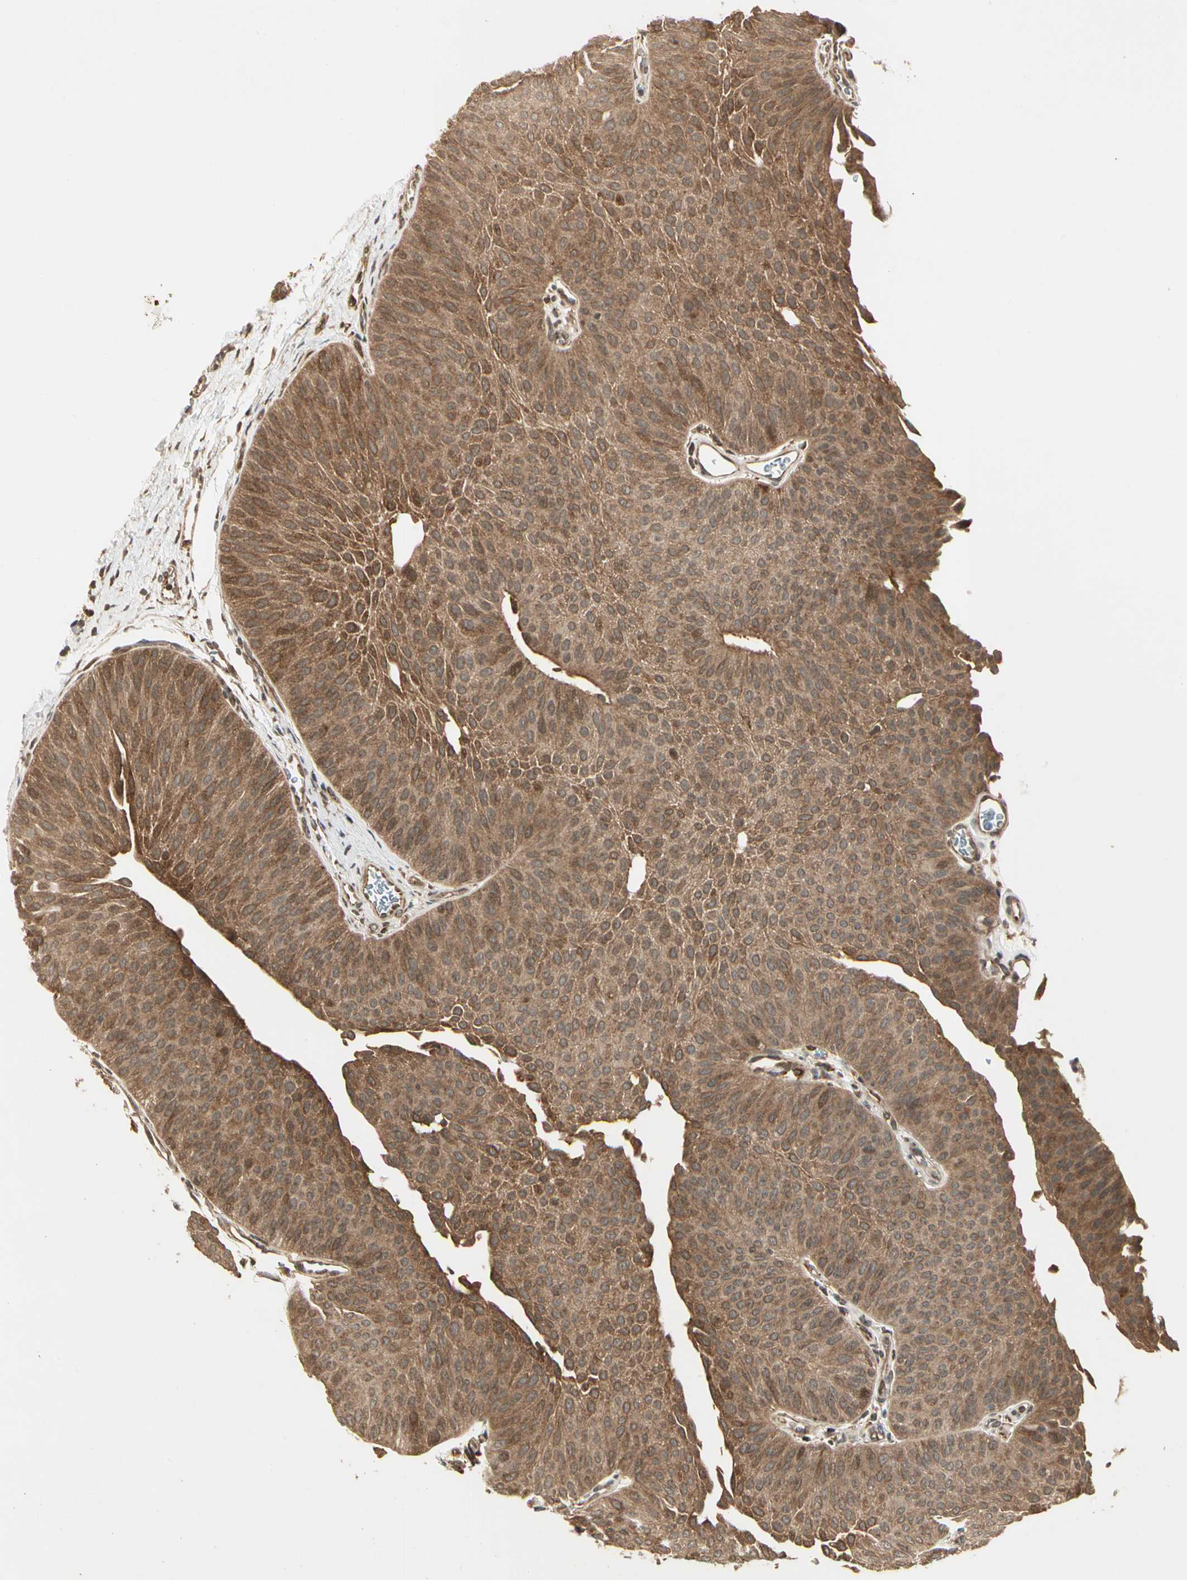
{"staining": {"intensity": "moderate", "quantity": ">75%", "location": "cytoplasmic/membranous"}, "tissue": "urothelial cancer", "cell_type": "Tumor cells", "image_type": "cancer", "snomed": [{"axis": "morphology", "description": "Urothelial carcinoma, Low grade"}, {"axis": "topography", "description": "Urinary bladder"}], "caption": "A brown stain highlights moderate cytoplasmic/membranous positivity of a protein in human low-grade urothelial carcinoma tumor cells. (Brightfield microscopy of DAB IHC at high magnification).", "gene": "GLUL", "patient": {"sex": "female", "age": 60}}